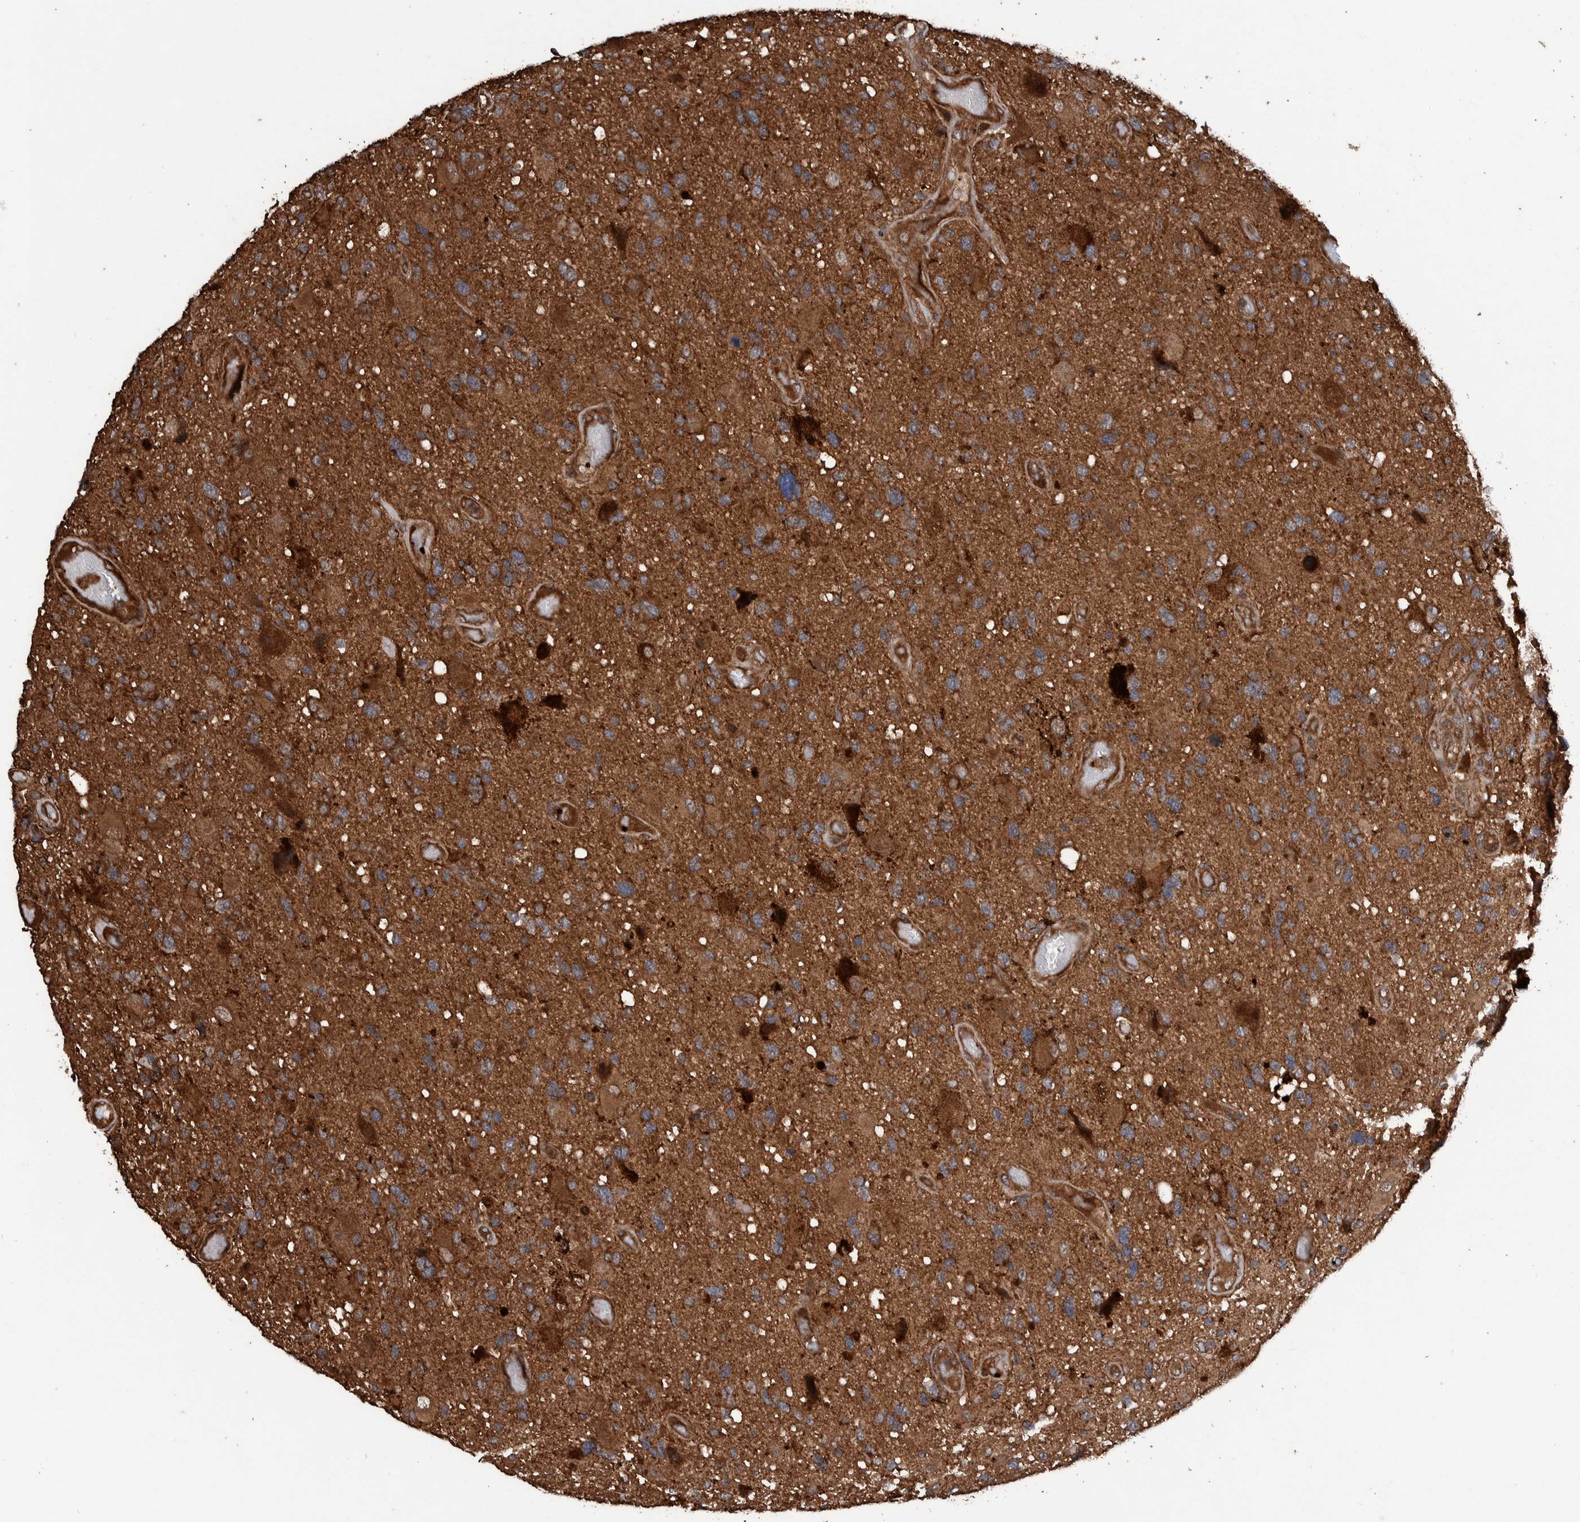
{"staining": {"intensity": "strong", "quantity": ">75%", "location": "cytoplasmic/membranous"}, "tissue": "glioma", "cell_type": "Tumor cells", "image_type": "cancer", "snomed": [{"axis": "morphology", "description": "Glioma, malignant, High grade"}, {"axis": "topography", "description": "Brain"}], "caption": "A high-resolution photomicrograph shows immunohistochemistry (IHC) staining of high-grade glioma (malignant), which demonstrates strong cytoplasmic/membranous positivity in about >75% of tumor cells.", "gene": "TRIM16", "patient": {"sex": "male", "age": 33}}